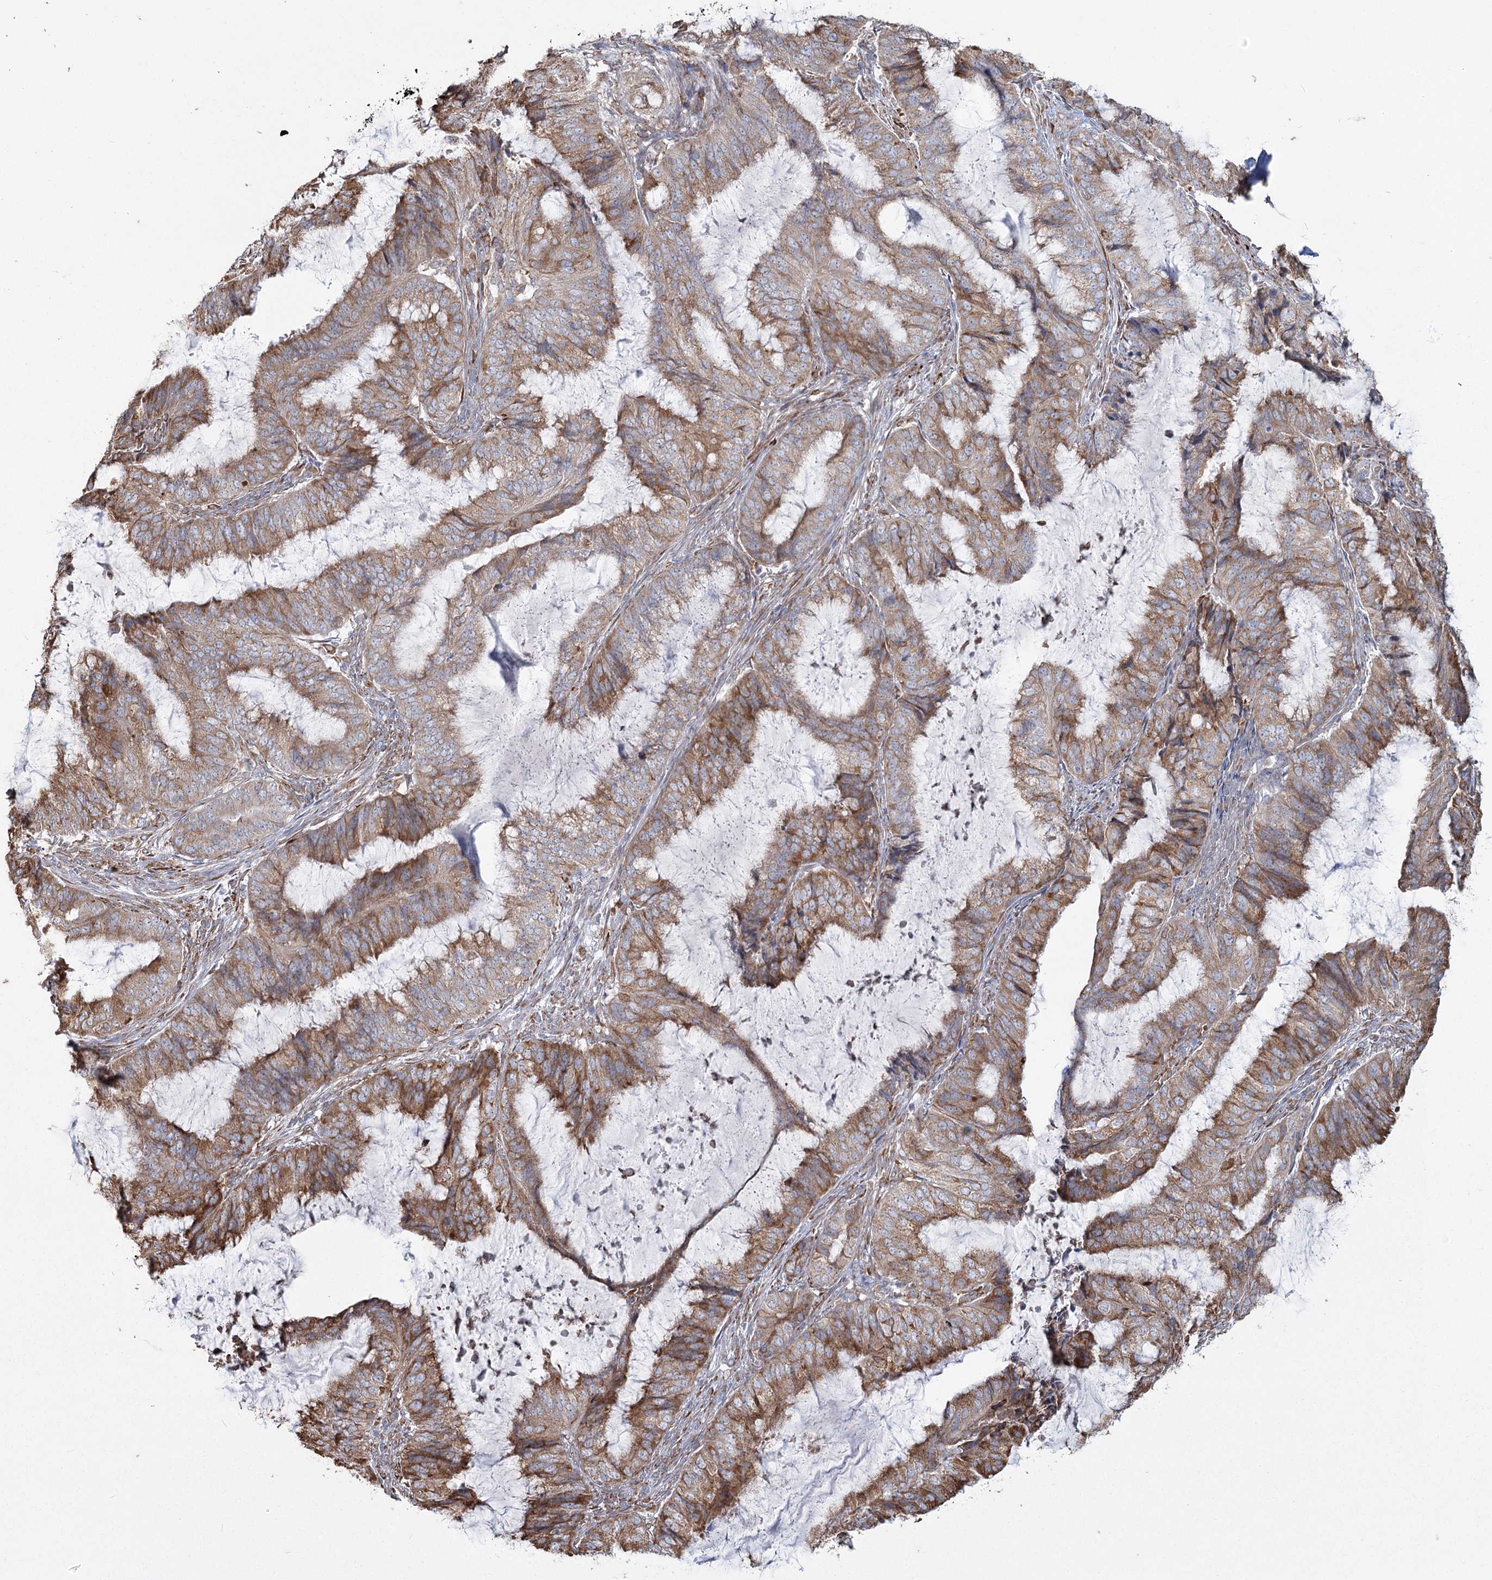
{"staining": {"intensity": "moderate", "quantity": ">75%", "location": "cytoplasmic/membranous"}, "tissue": "endometrial cancer", "cell_type": "Tumor cells", "image_type": "cancer", "snomed": [{"axis": "morphology", "description": "Adenocarcinoma, NOS"}, {"axis": "topography", "description": "Endometrium"}], "caption": "A brown stain shows moderate cytoplasmic/membranous staining of a protein in endometrial cancer tumor cells.", "gene": "ZCCHC9", "patient": {"sex": "female", "age": 81}}